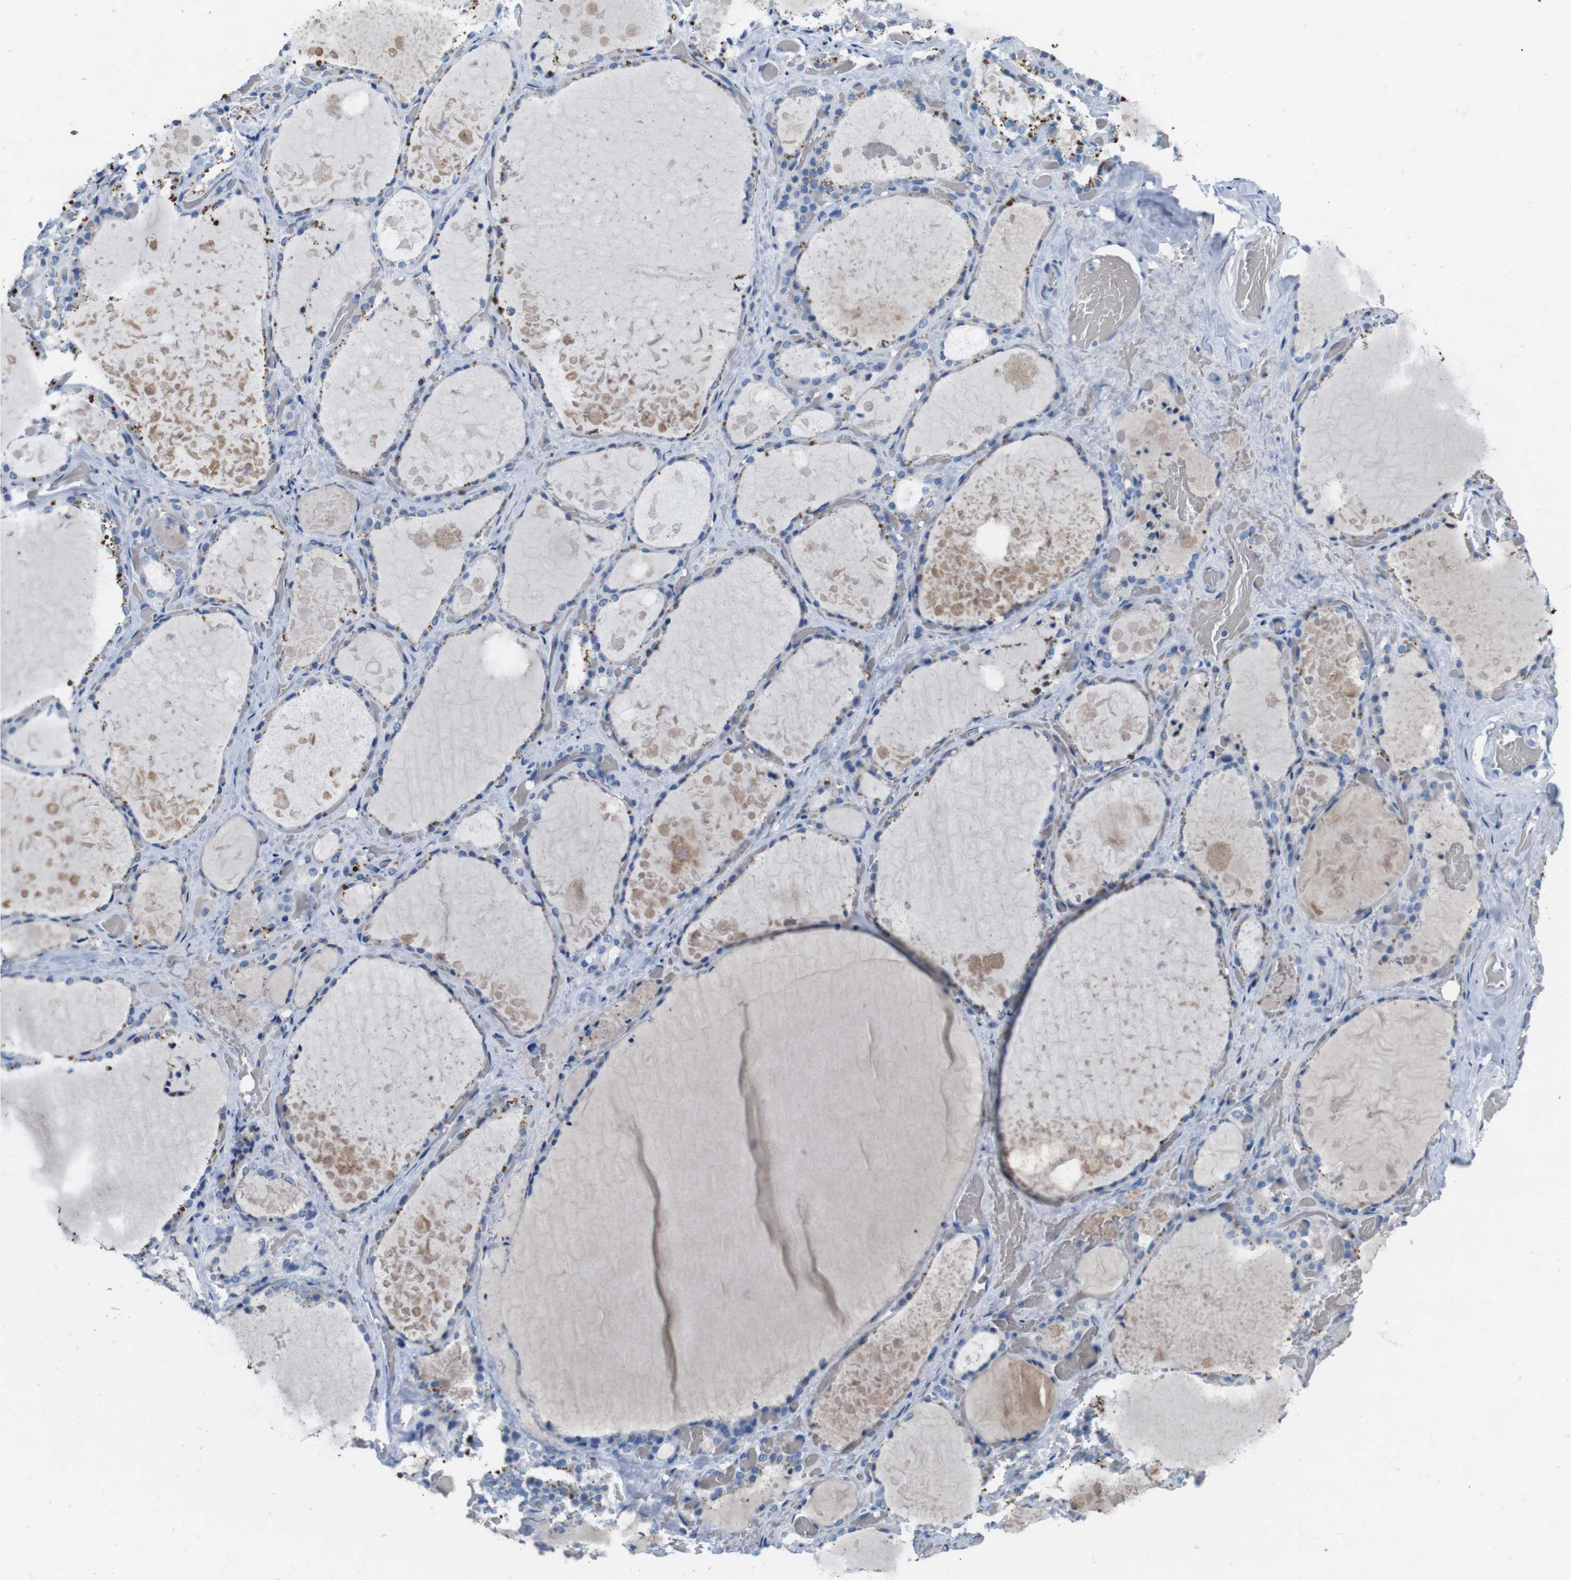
{"staining": {"intensity": "negative", "quantity": "none", "location": "none"}, "tissue": "thyroid gland", "cell_type": "Glandular cells", "image_type": "normal", "snomed": [{"axis": "morphology", "description": "Normal tissue, NOS"}, {"axis": "topography", "description": "Thyroid gland"}], "caption": "This is an IHC photomicrograph of unremarkable human thyroid gland. There is no expression in glandular cells.", "gene": "SLC2A8", "patient": {"sex": "male", "age": 61}}